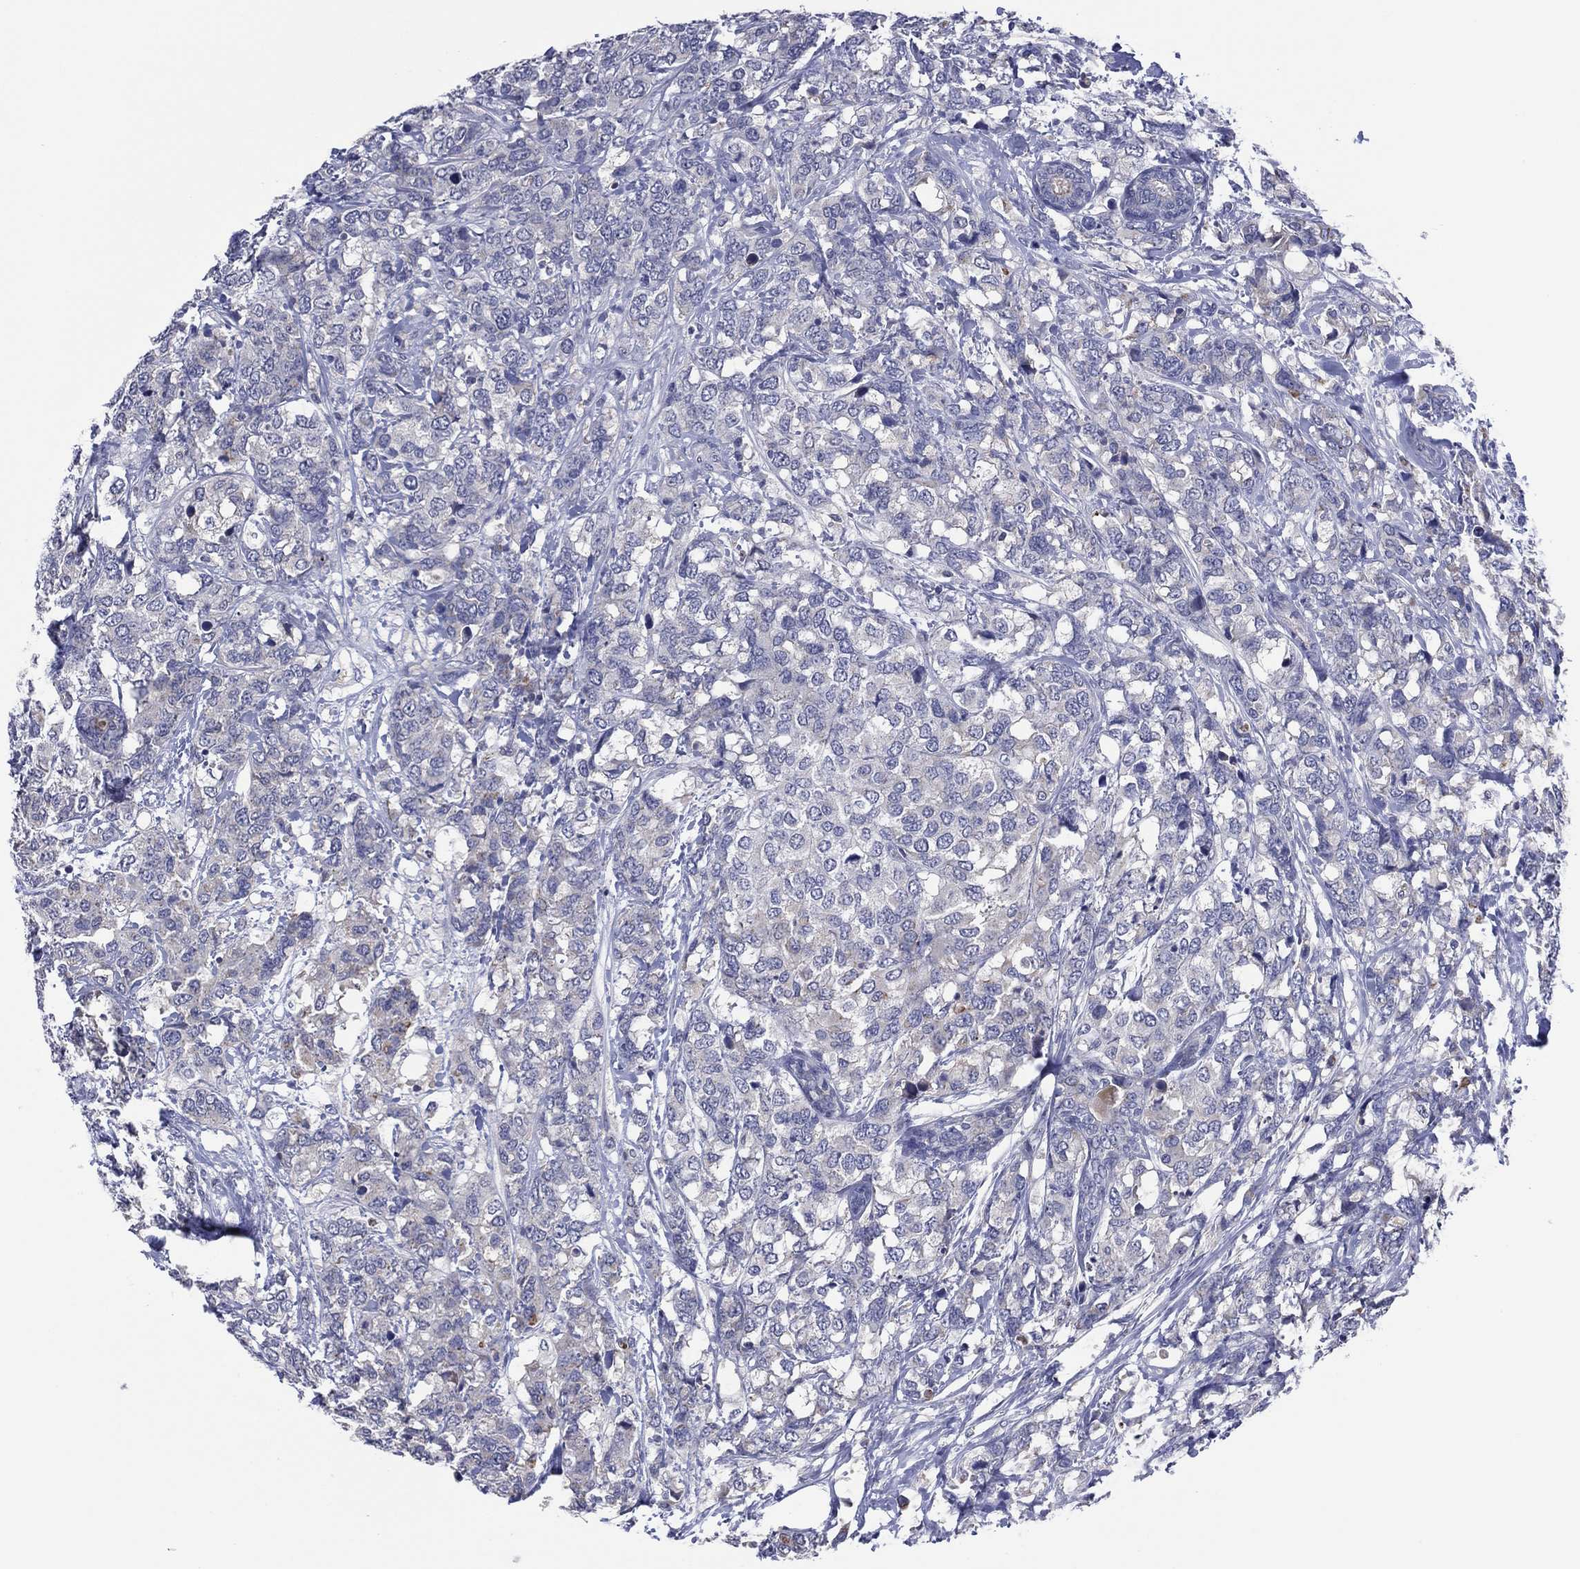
{"staining": {"intensity": "negative", "quantity": "none", "location": "none"}, "tissue": "breast cancer", "cell_type": "Tumor cells", "image_type": "cancer", "snomed": [{"axis": "morphology", "description": "Lobular carcinoma"}, {"axis": "topography", "description": "Breast"}], "caption": "Immunohistochemical staining of human lobular carcinoma (breast) reveals no significant positivity in tumor cells. The staining was performed using DAB to visualize the protein expression in brown, while the nuclei were stained in blue with hematoxylin (Magnification: 20x).", "gene": "TRIM31", "patient": {"sex": "female", "age": 59}}